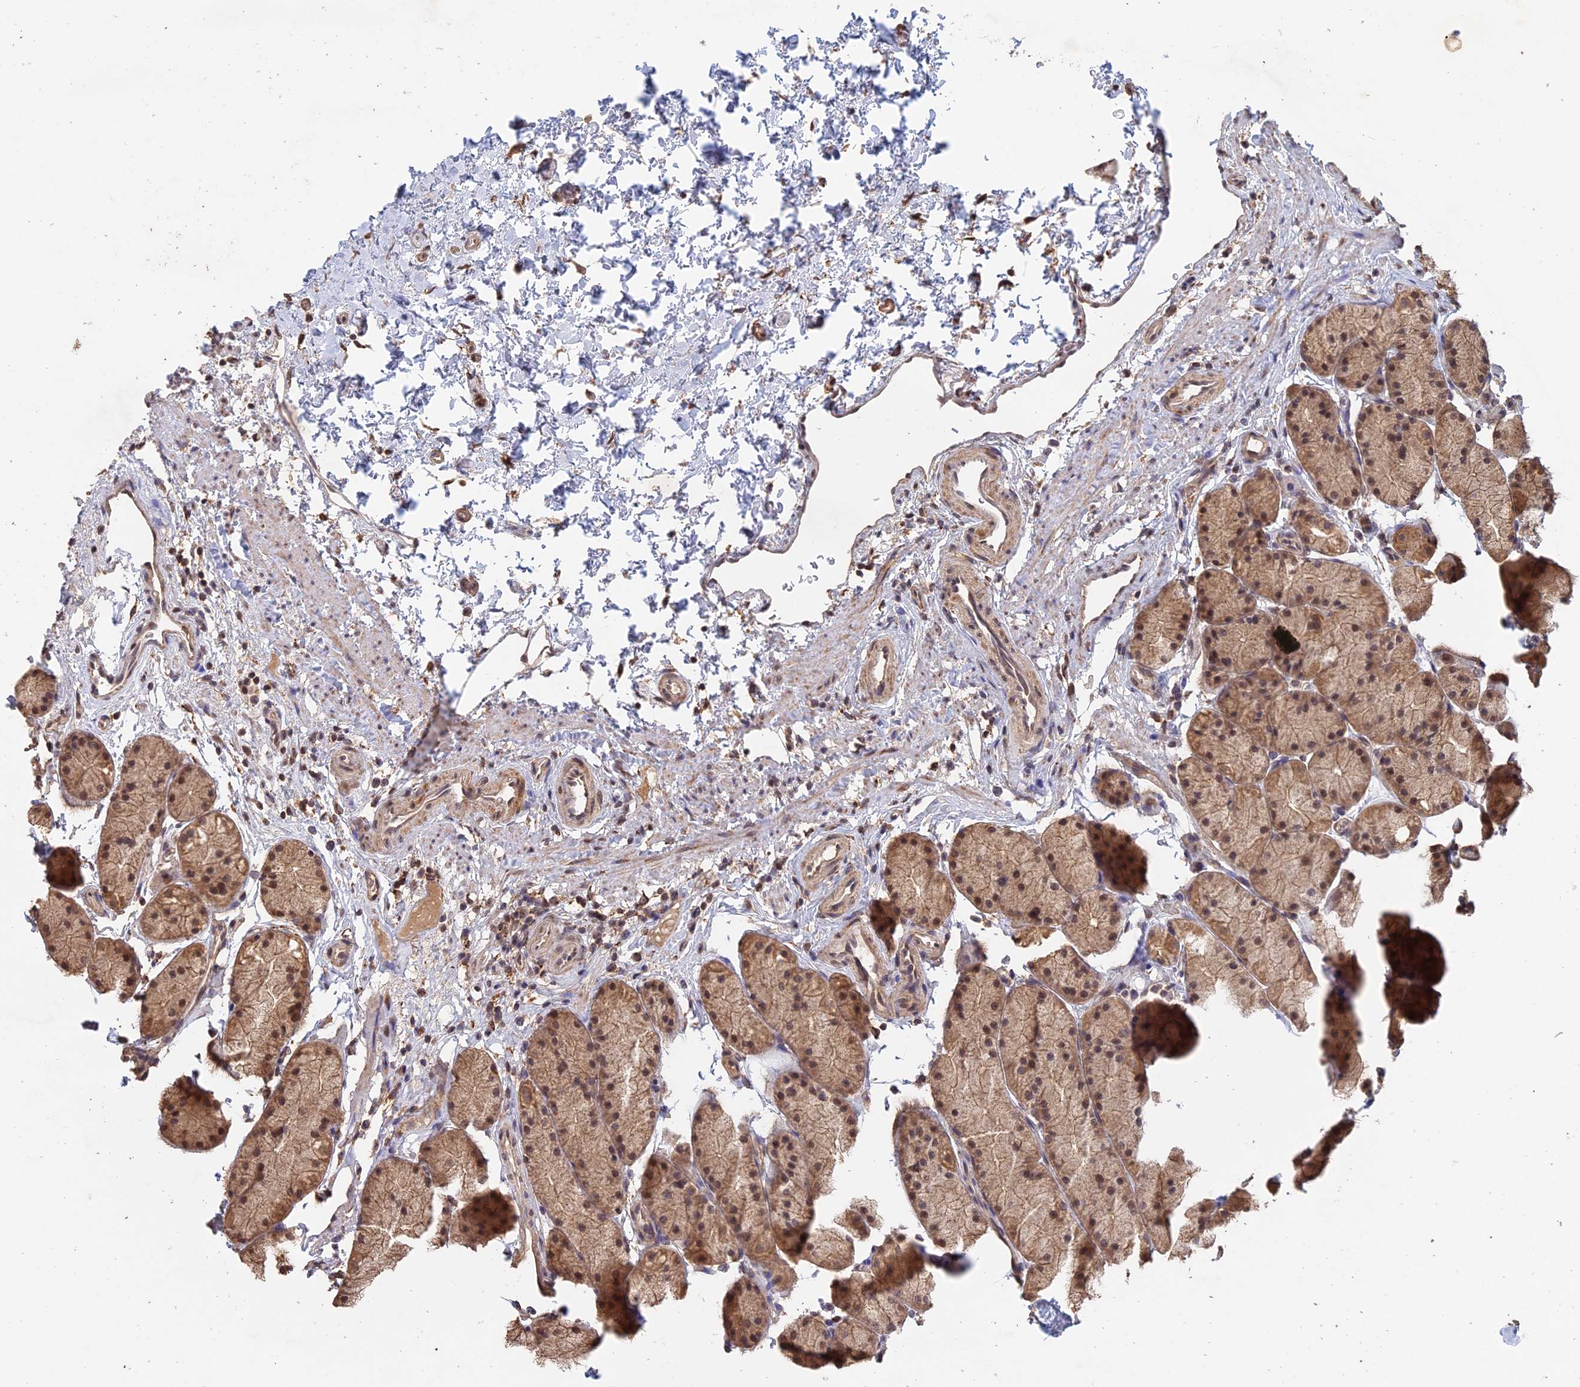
{"staining": {"intensity": "moderate", "quantity": ">75%", "location": "cytoplasmic/membranous,nuclear"}, "tissue": "stomach", "cell_type": "Glandular cells", "image_type": "normal", "snomed": [{"axis": "morphology", "description": "Normal tissue, NOS"}, {"axis": "topography", "description": "Stomach, upper"}, {"axis": "topography", "description": "Stomach"}], "caption": "Immunohistochemical staining of unremarkable human stomach exhibits medium levels of moderate cytoplasmic/membranous,nuclear expression in approximately >75% of glandular cells.", "gene": "FAM210B", "patient": {"sex": "male", "age": 47}}